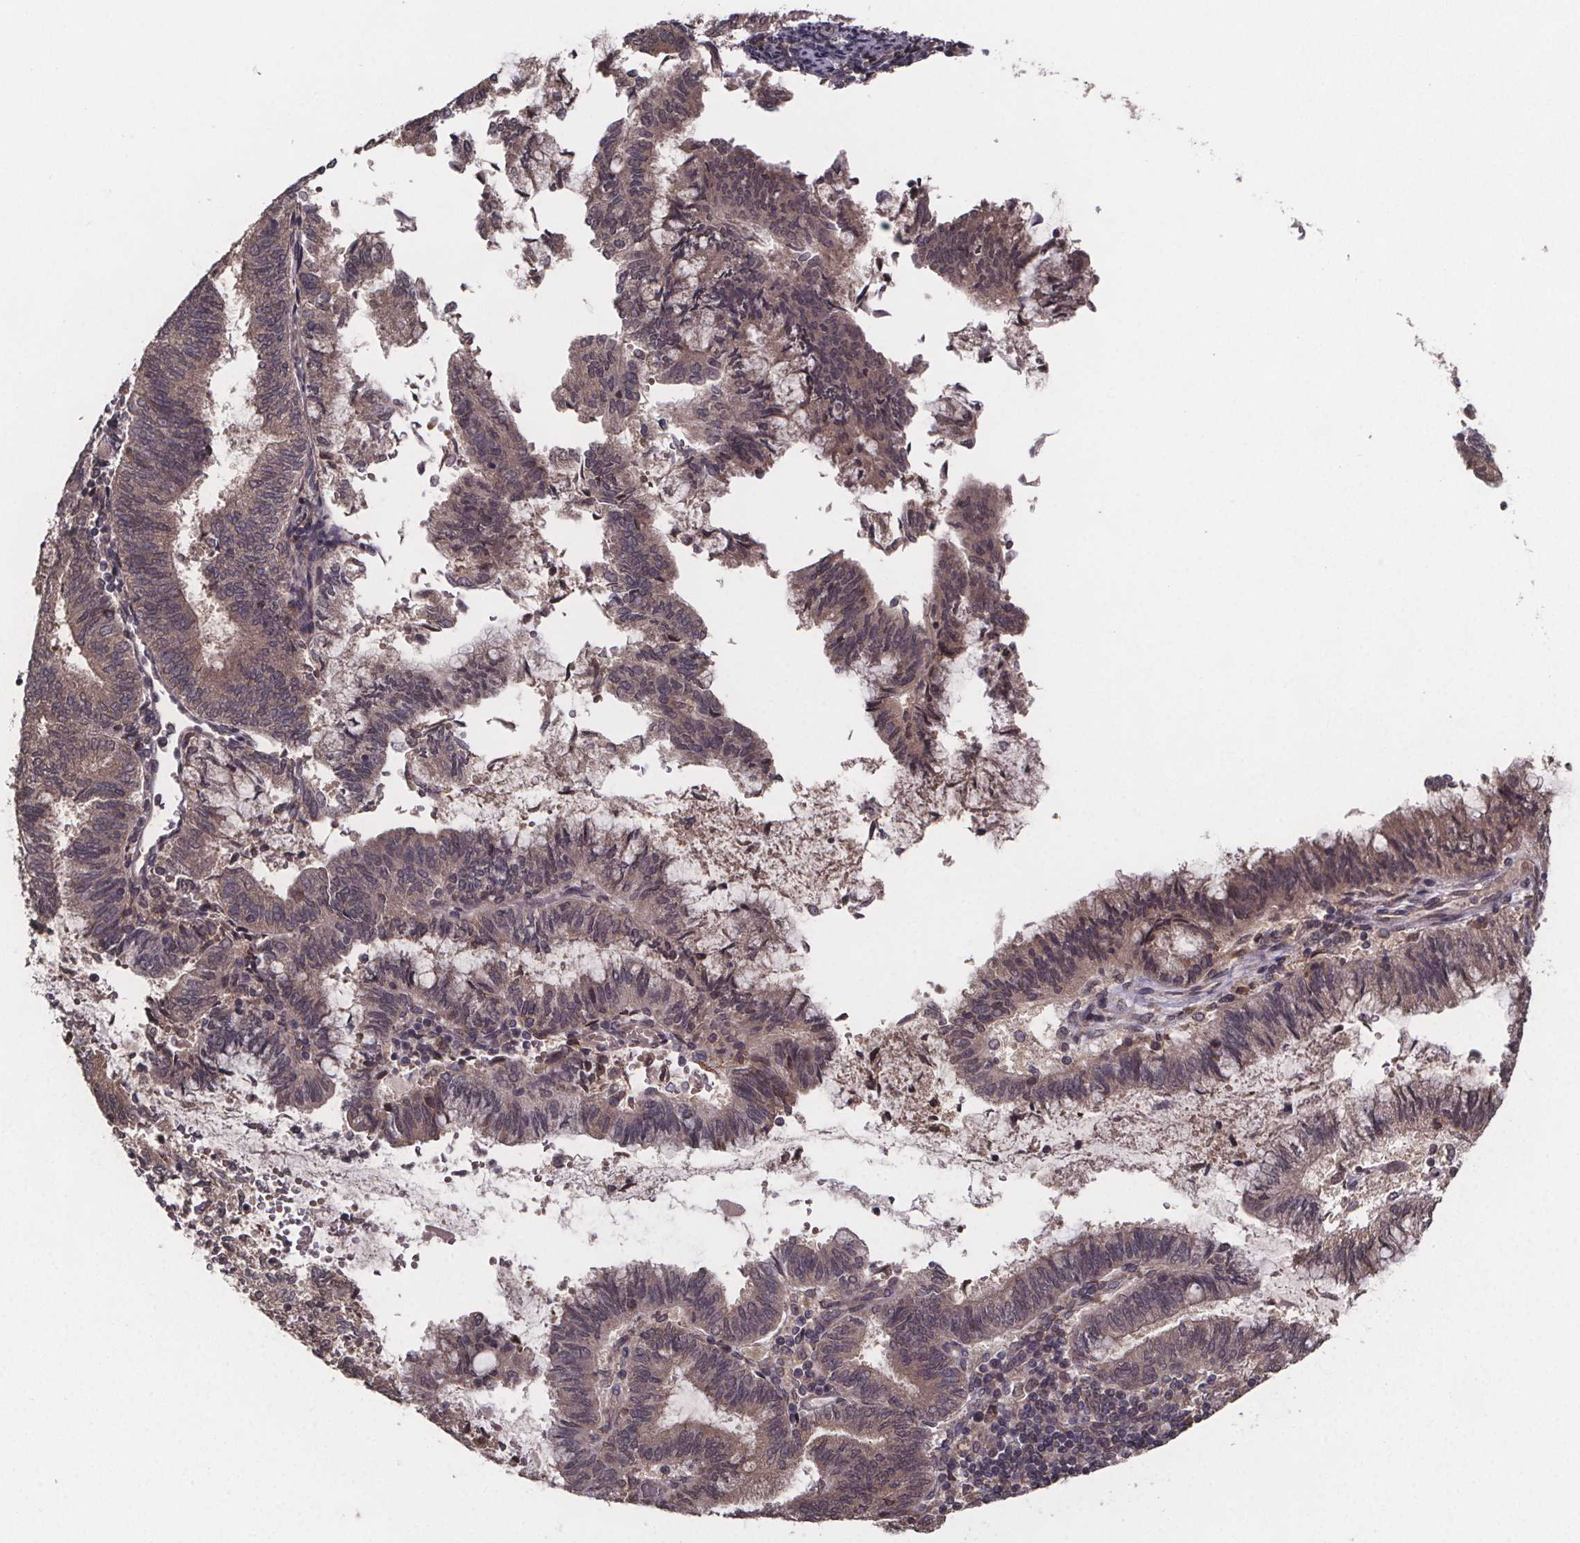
{"staining": {"intensity": "weak", "quantity": ">75%", "location": "cytoplasmic/membranous"}, "tissue": "endometrial cancer", "cell_type": "Tumor cells", "image_type": "cancer", "snomed": [{"axis": "morphology", "description": "Adenocarcinoma, NOS"}, {"axis": "topography", "description": "Endometrium"}], "caption": "Human endometrial adenocarcinoma stained with a brown dye shows weak cytoplasmic/membranous positive positivity in about >75% of tumor cells.", "gene": "SAT1", "patient": {"sex": "female", "age": 65}}